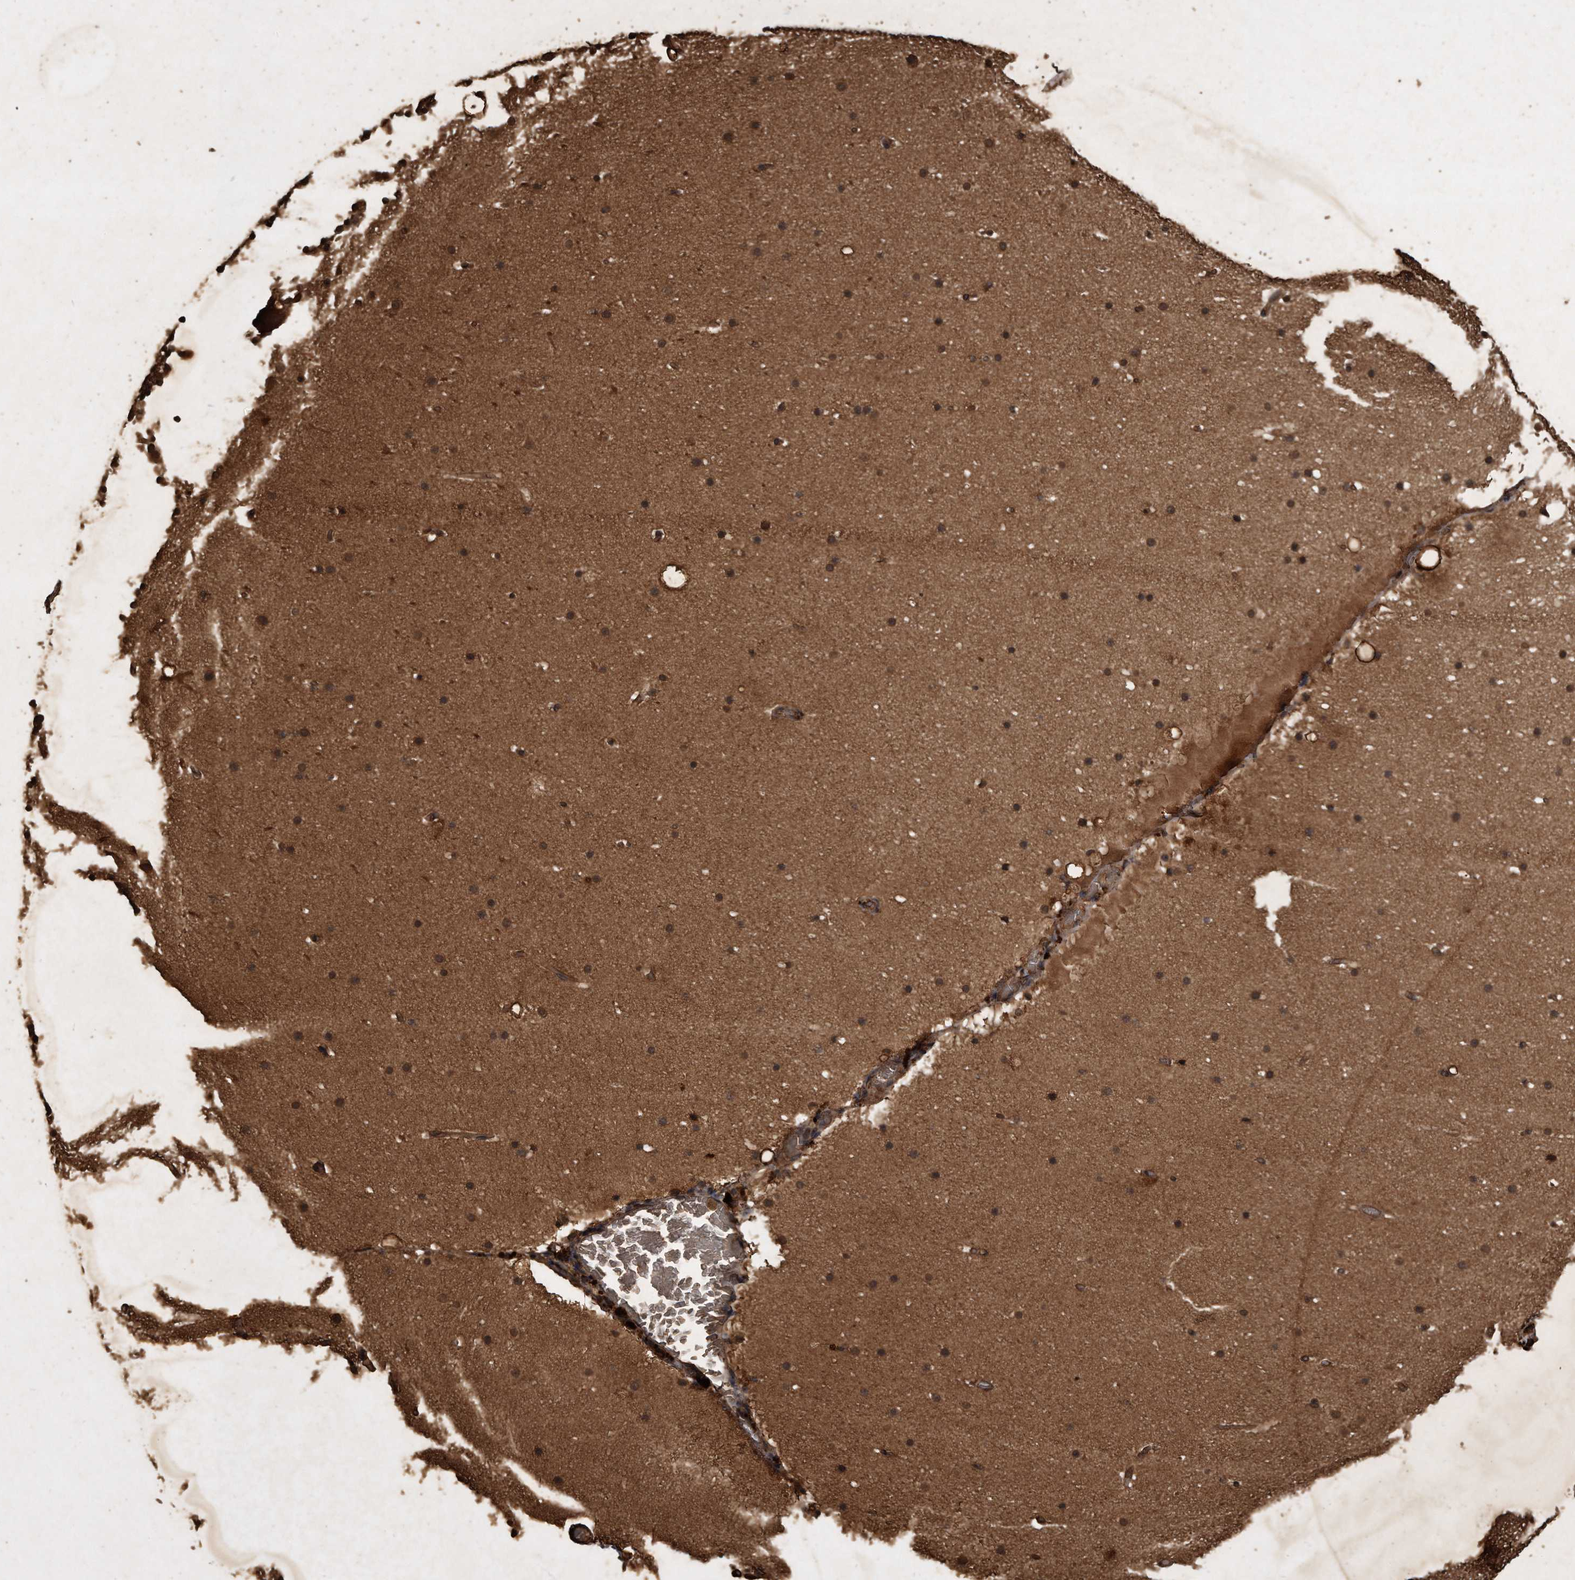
{"staining": {"intensity": "moderate", "quantity": "<25%", "location": "cytoplasmic/membranous,nuclear"}, "tissue": "cerebellum", "cell_type": "Cells in granular layer", "image_type": "normal", "snomed": [{"axis": "morphology", "description": "Normal tissue, NOS"}, {"axis": "topography", "description": "Cerebellum"}], "caption": "IHC (DAB (3,3'-diaminobenzidine)) staining of normal cerebellum reveals moderate cytoplasmic/membranous,nuclear protein expression in about <25% of cells in granular layer. The protein is stained brown, and the nuclei are stained in blue (DAB (3,3'-diaminobenzidine) IHC with brightfield microscopy, high magnification).", "gene": "CFLAR", "patient": {"sex": "male", "age": 57}}